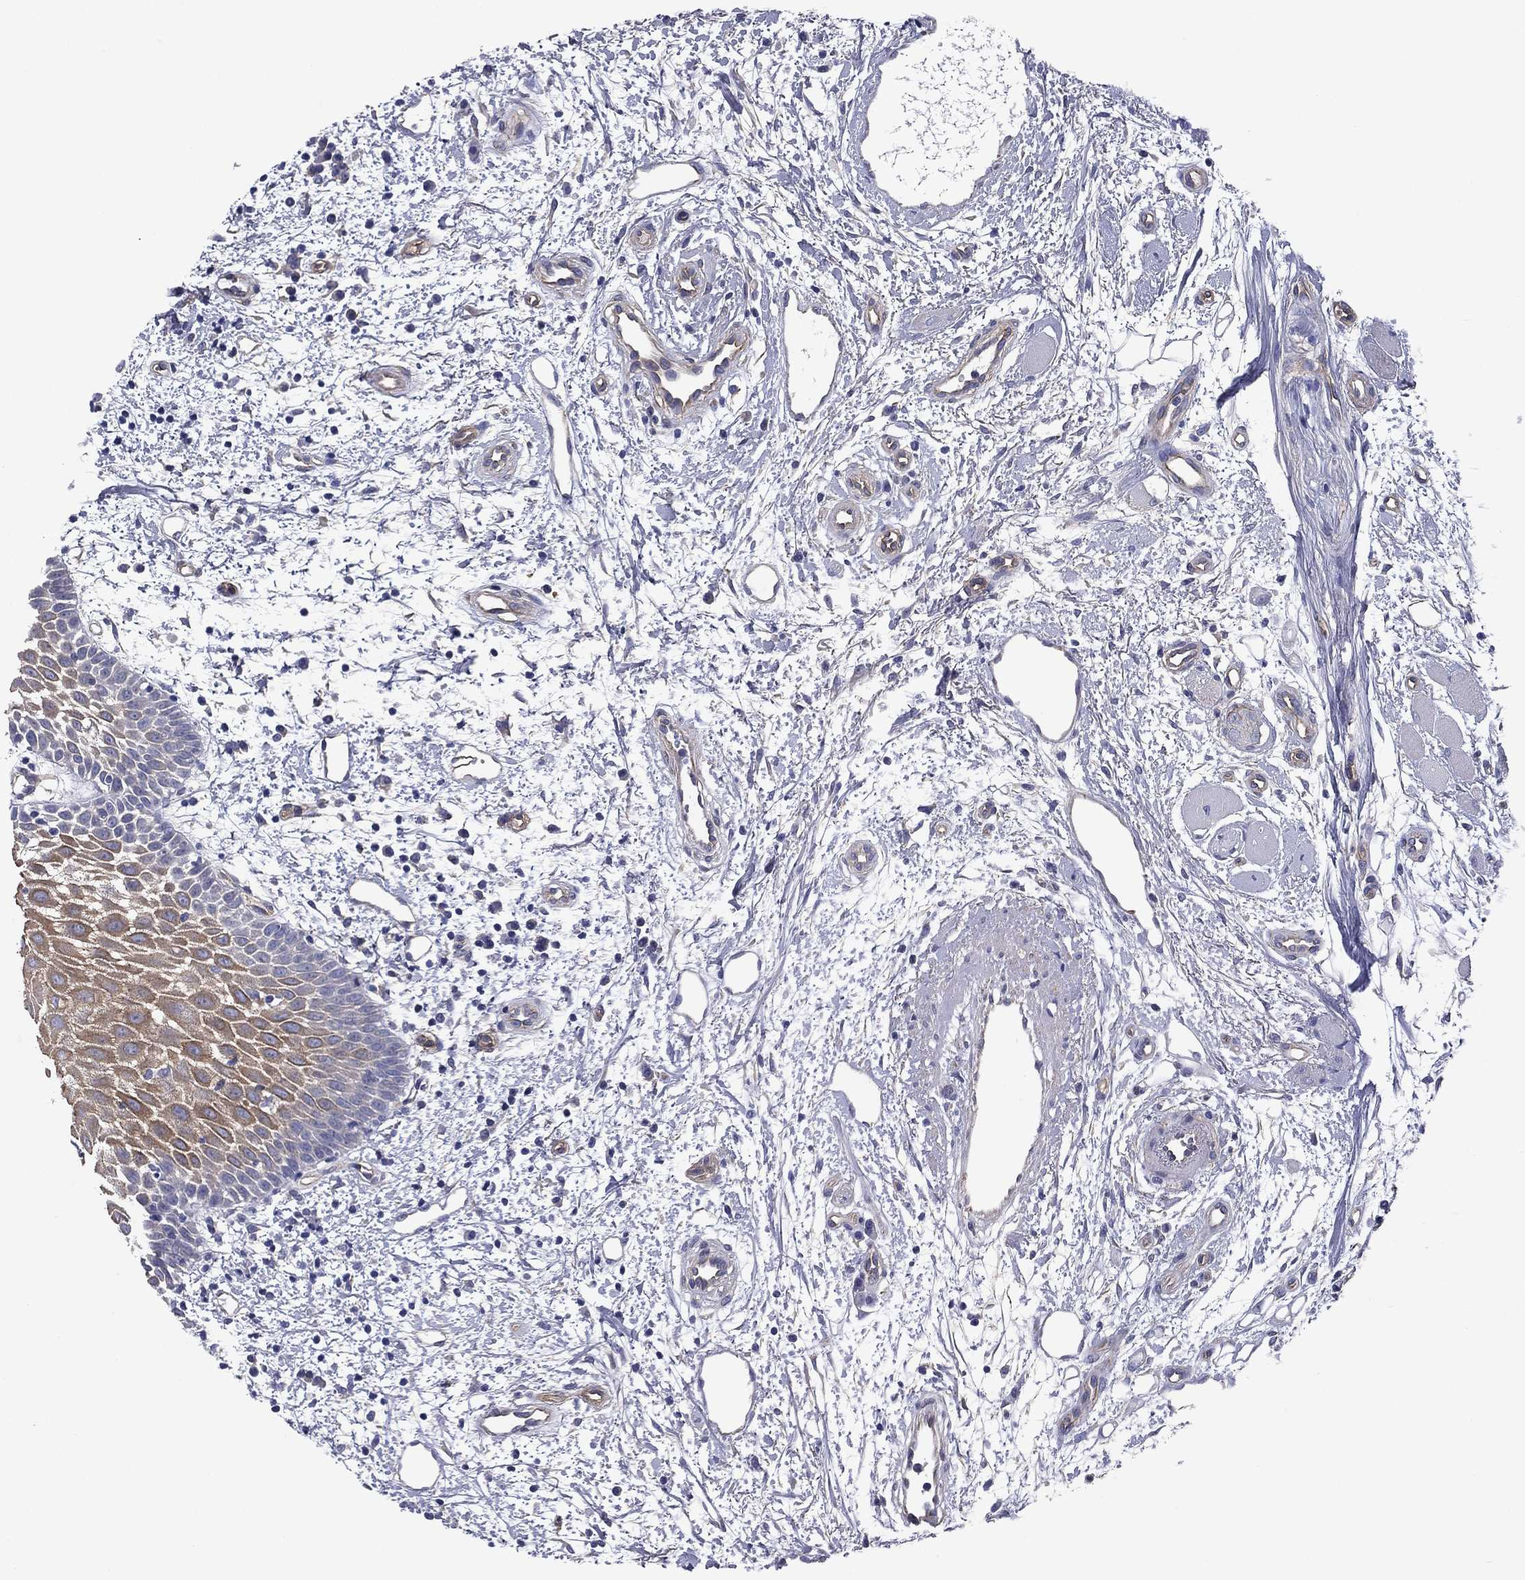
{"staining": {"intensity": "moderate", "quantity": "<25%", "location": "cytoplasmic/membranous"}, "tissue": "oral mucosa", "cell_type": "Squamous epithelial cells", "image_type": "normal", "snomed": [{"axis": "morphology", "description": "Normal tissue, NOS"}, {"axis": "morphology", "description": "Squamous cell carcinoma, NOS"}, {"axis": "topography", "description": "Oral tissue"}, {"axis": "topography", "description": "Head-Neck"}], "caption": "Moderate cytoplasmic/membranous expression is identified in about <25% of squamous epithelial cells in normal oral mucosa.", "gene": "TCHH", "patient": {"sex": "female", "age": 75}}